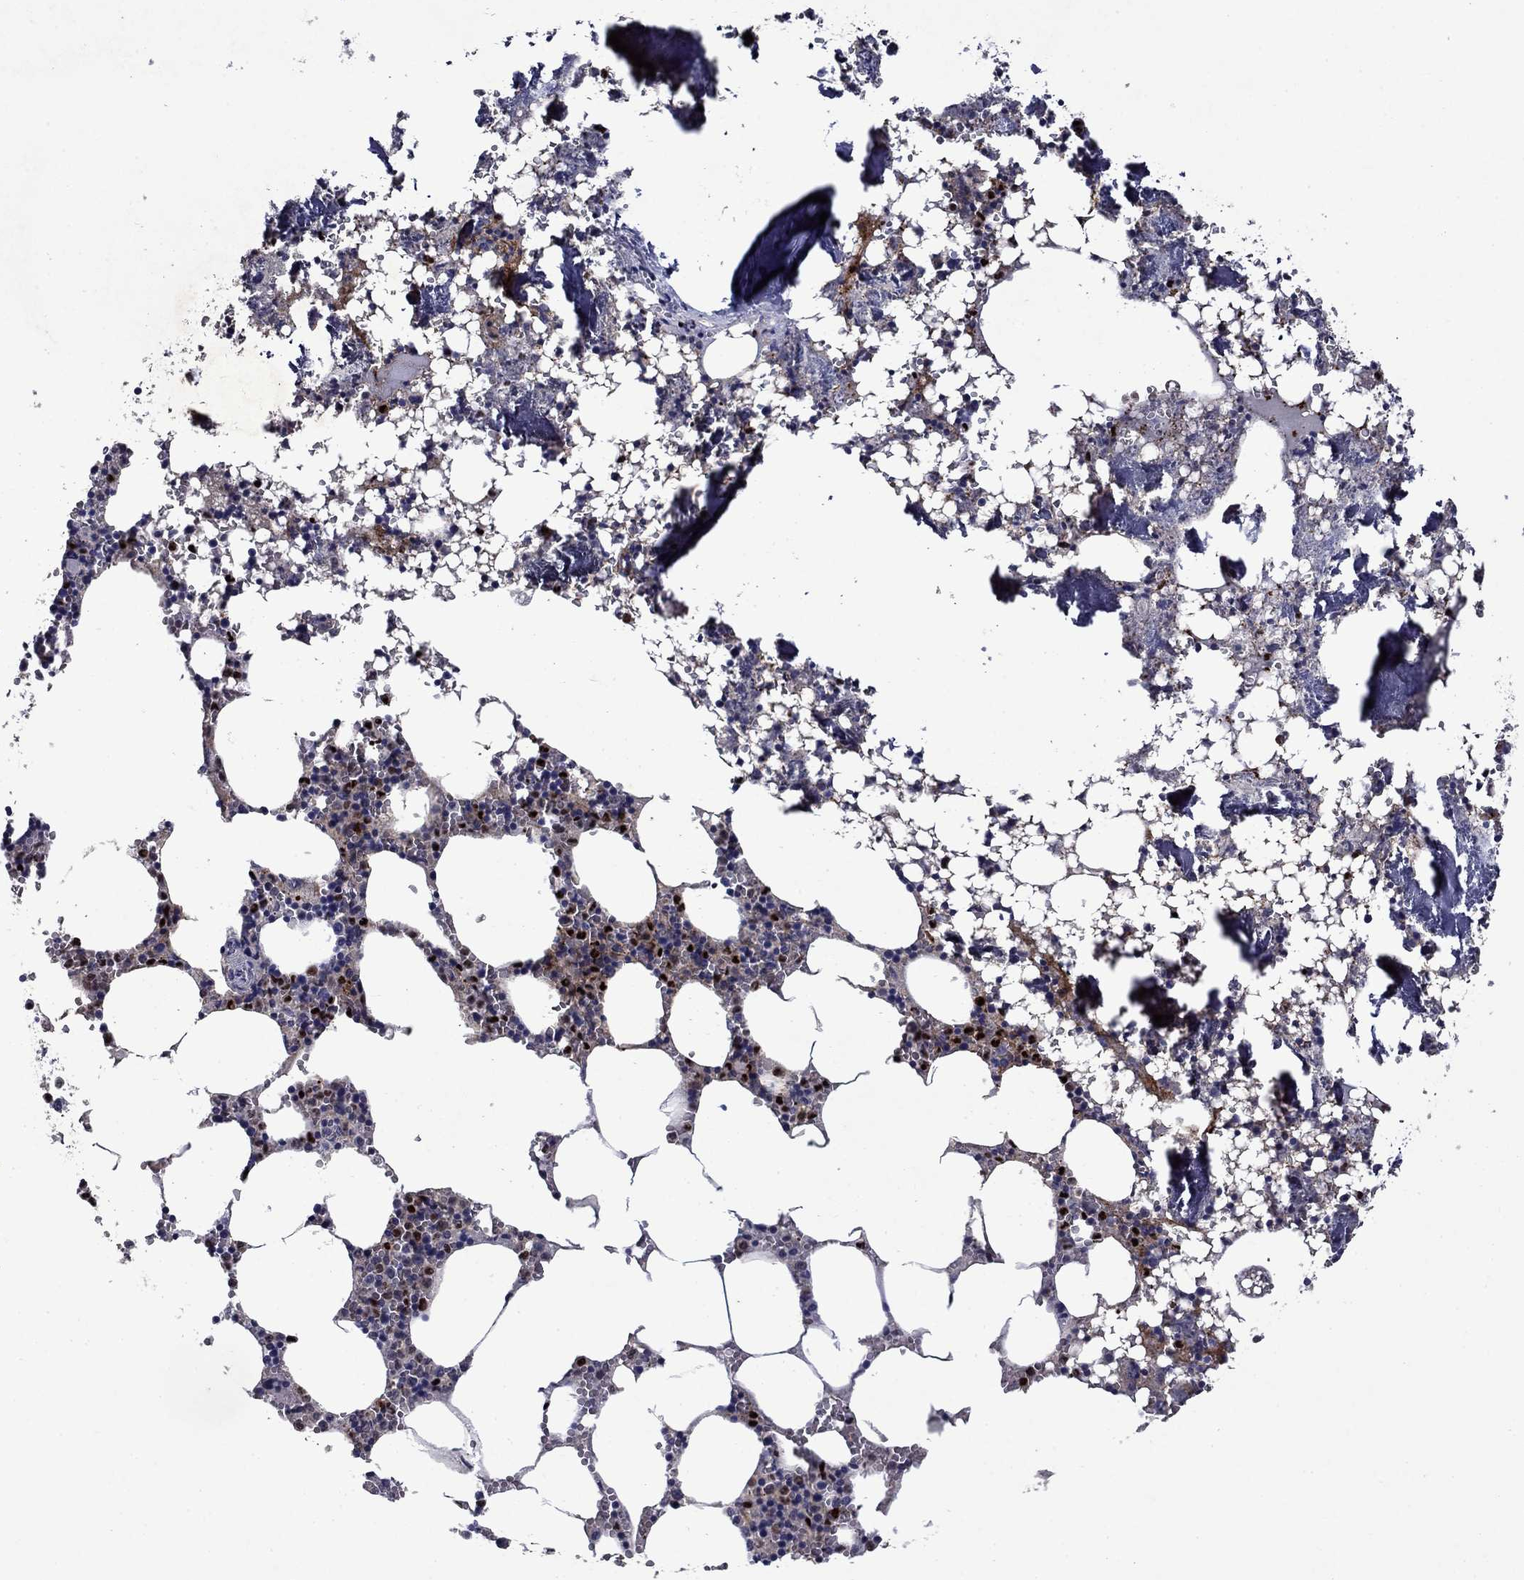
{"staining": {"intensity": "strong", "quantity": "25%-75%", "location": "cytoplasmic/membranous,nuclear"}, "tissue": "bone marrow", "cell_type": "Hematopoietic cells", "image_type": "normal", "snomed": [{"axis": "morphology", "description": "Normal tissue, NOS"}, {"axis": "topography", "description": "Bone marrow"}], "caption": "Protein staining of benign bone marrow displays strong cytoplasmic/membranous,nuclear expression in about 25%-75% of hematopoietic cells.", "gene": "IRF5", "patient": {"sex": "female", "age": 64}}